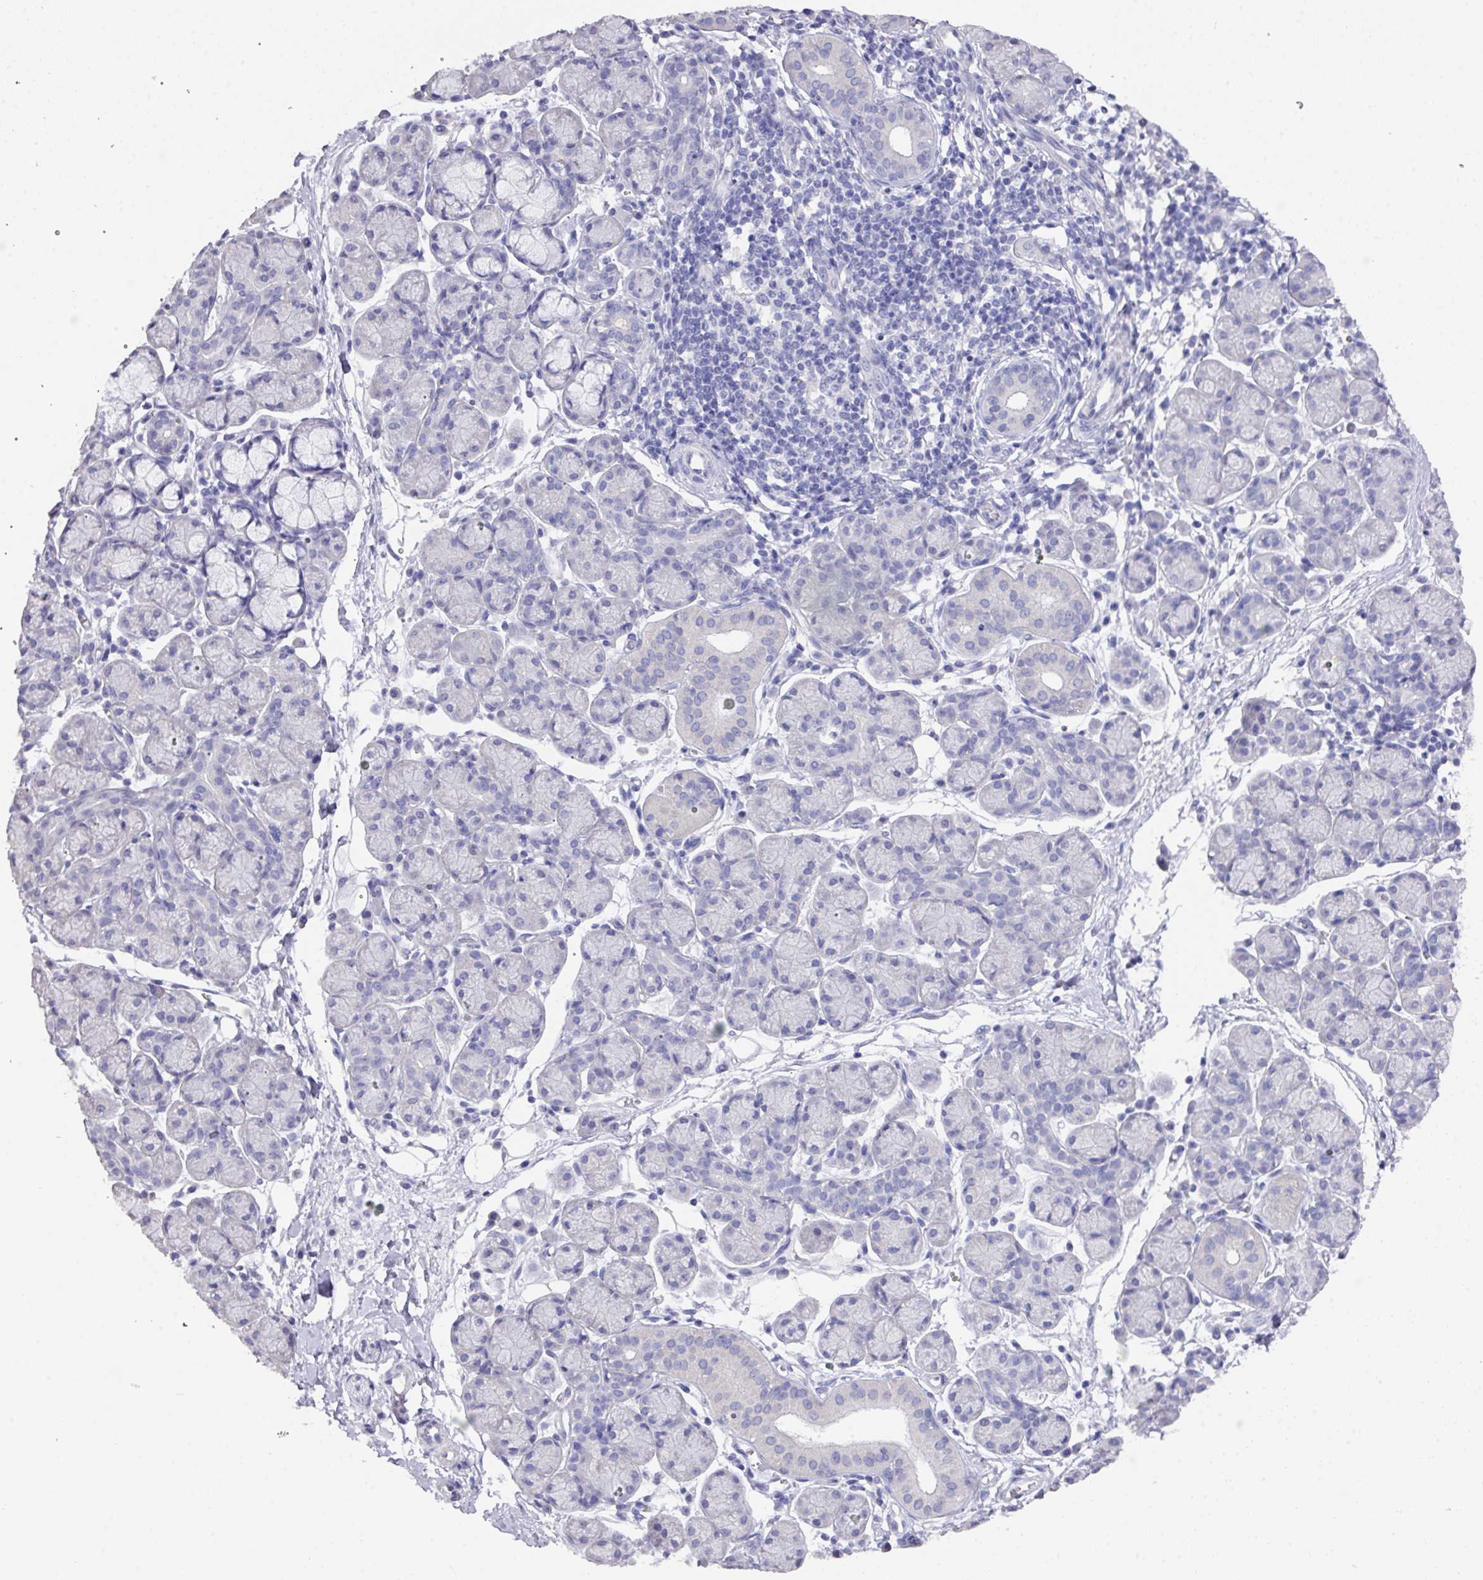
{"staining": {"intensity": "negative", "quantity": "none", "location": "none"}, "tissue": "salivary gland", "cell_type": "Glandular cells", "image_type": "normal", "snomed": [{"axis": "morphology", "description": "Normal tissue, NOS"}, {"axis": "morphology", "description": "Inflammation, NOS"}, {"axis": "topography", "description": "Lymph node"}, {"axis": "topography", "description": "Salivary gland"}], "caption": "Protein analysis of unremarkable salivary gland shows no significant staining in glandular cells. (Brightfield microscopy of DAB (3,3'-diaminobenzidine) immunohistochemistry (IHC) at high magnification).", "gene": "DAZ1", "patient": {"sex": "male", "age": 3}}